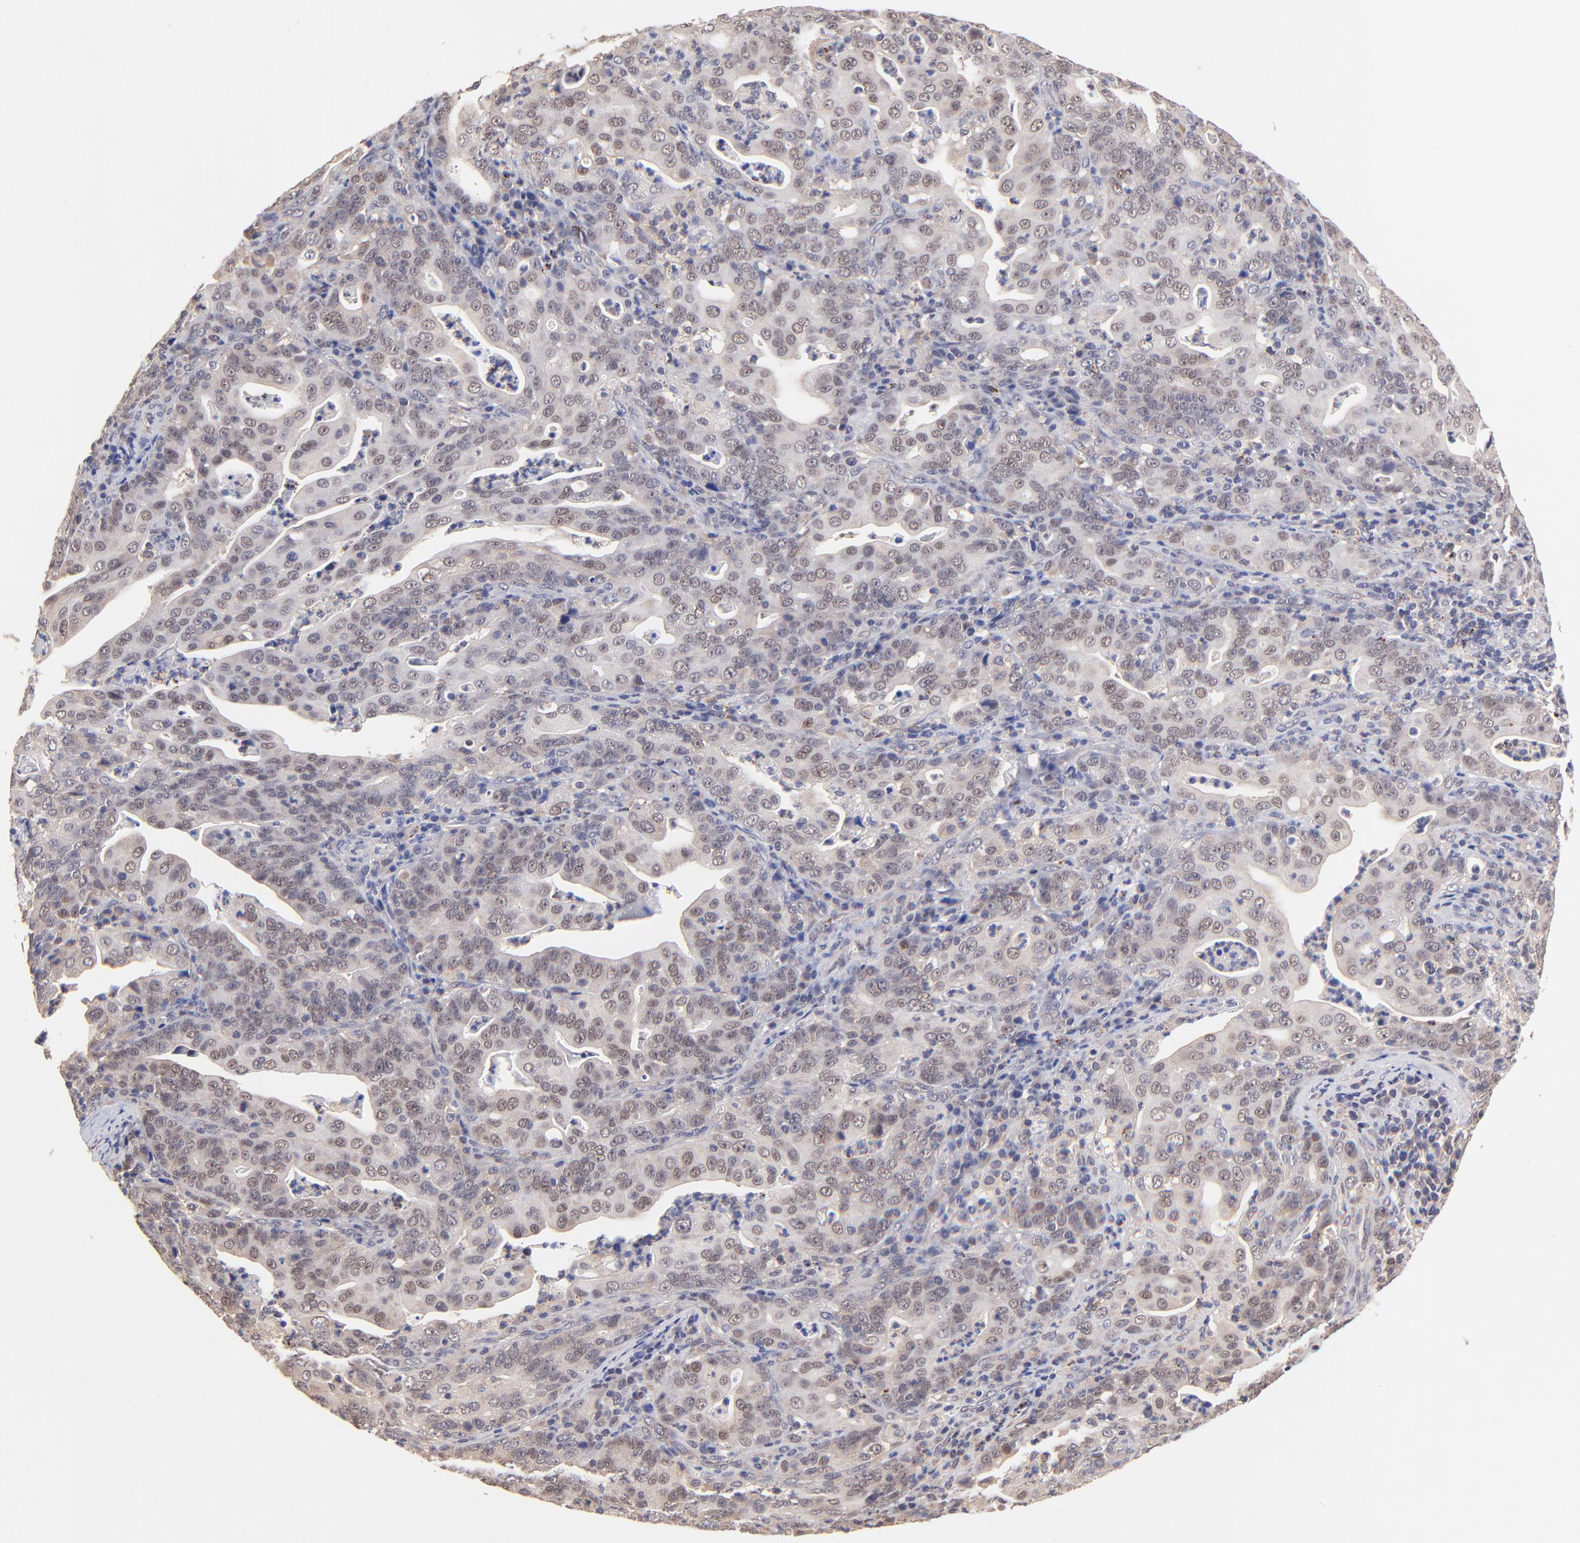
{"staining": {"intensity": "weak", "quantity": "25%-75%", "location": "cytoplasmic/membranous,nuclear"}, "tissue": "stomach cancer", "cell_type": "Tumor cells", "image_type": "cancer", "snomed": [{"axis": "morphology", "description": "Adenocarcinoma, NOS"}, {"axis": "topography", "description": "Stomach, upper"}], "caption": "Stomach adenocarcinoma stained with immunohistochemistry shows weak cytoplasmic/membranous and nuclear expression in about 25%-75% of tumor cells. (brown staining indicates protein expression, while blue staining denotes nuclei).", "gene": "ZNF747", "patient": {"sex": "female", "age": 50}}